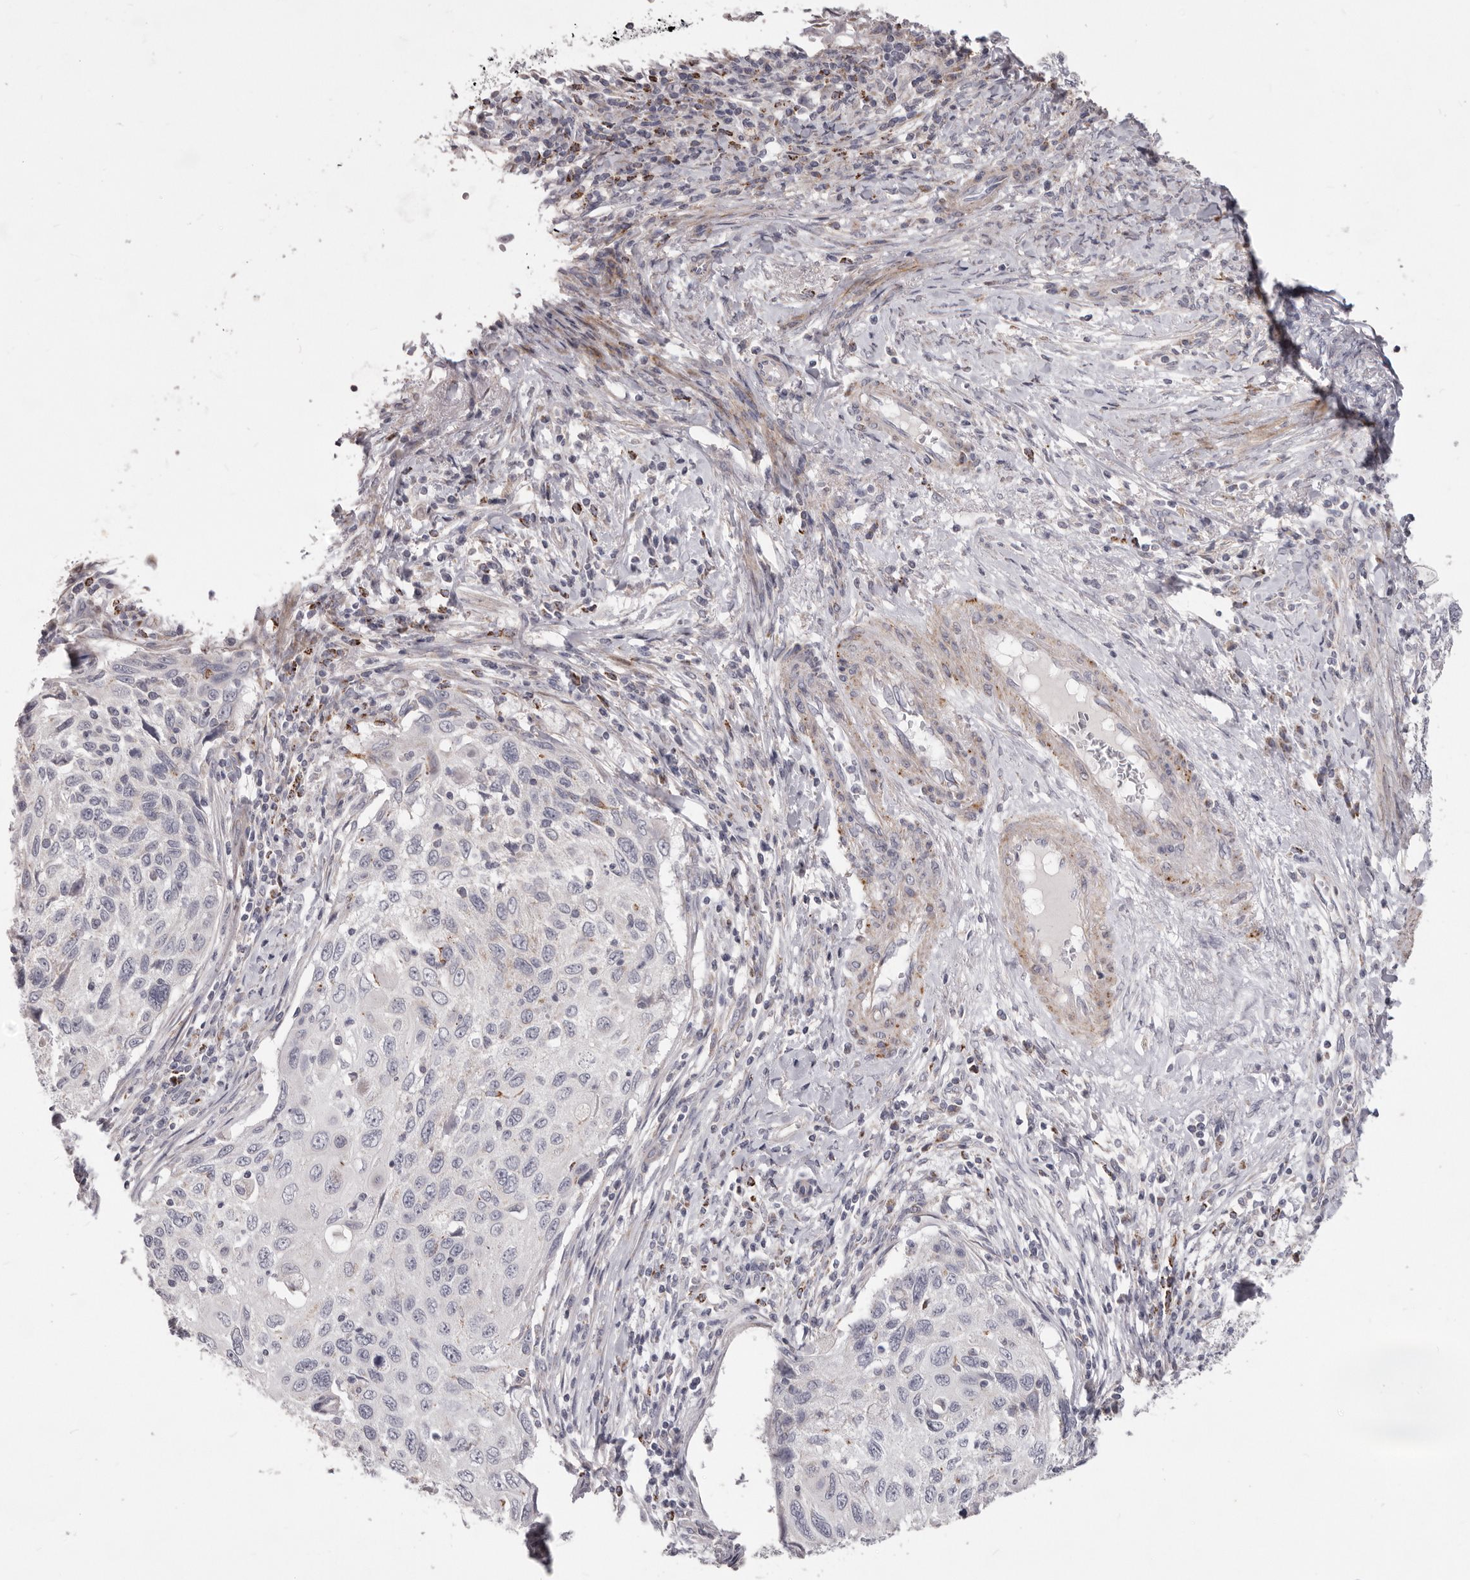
{"staining": {"intensity": "negative", "quantity": "none", "location": "none"}, "tissue": "cervical cancer", "cell_type": "Tumor cells", "image_type": "cancer", "snomed": [{"axis": "morphology", "description": "Squamous cell carcinoma, NOS"}, {"axis": "topography", "description": "Cervix"}], "caption": "A high-resolution histopathology image shows IHC staining of cervical squamous cell carcinoma, which displays no significant staining in tumor cells. Brightfield microscopy of immunohistochemistry stained with DAB (brown) and hematoxylin (blue), captured at high magnification.", "gene": "PRMT2", "patient": {"sex": "female", "age": 70}}